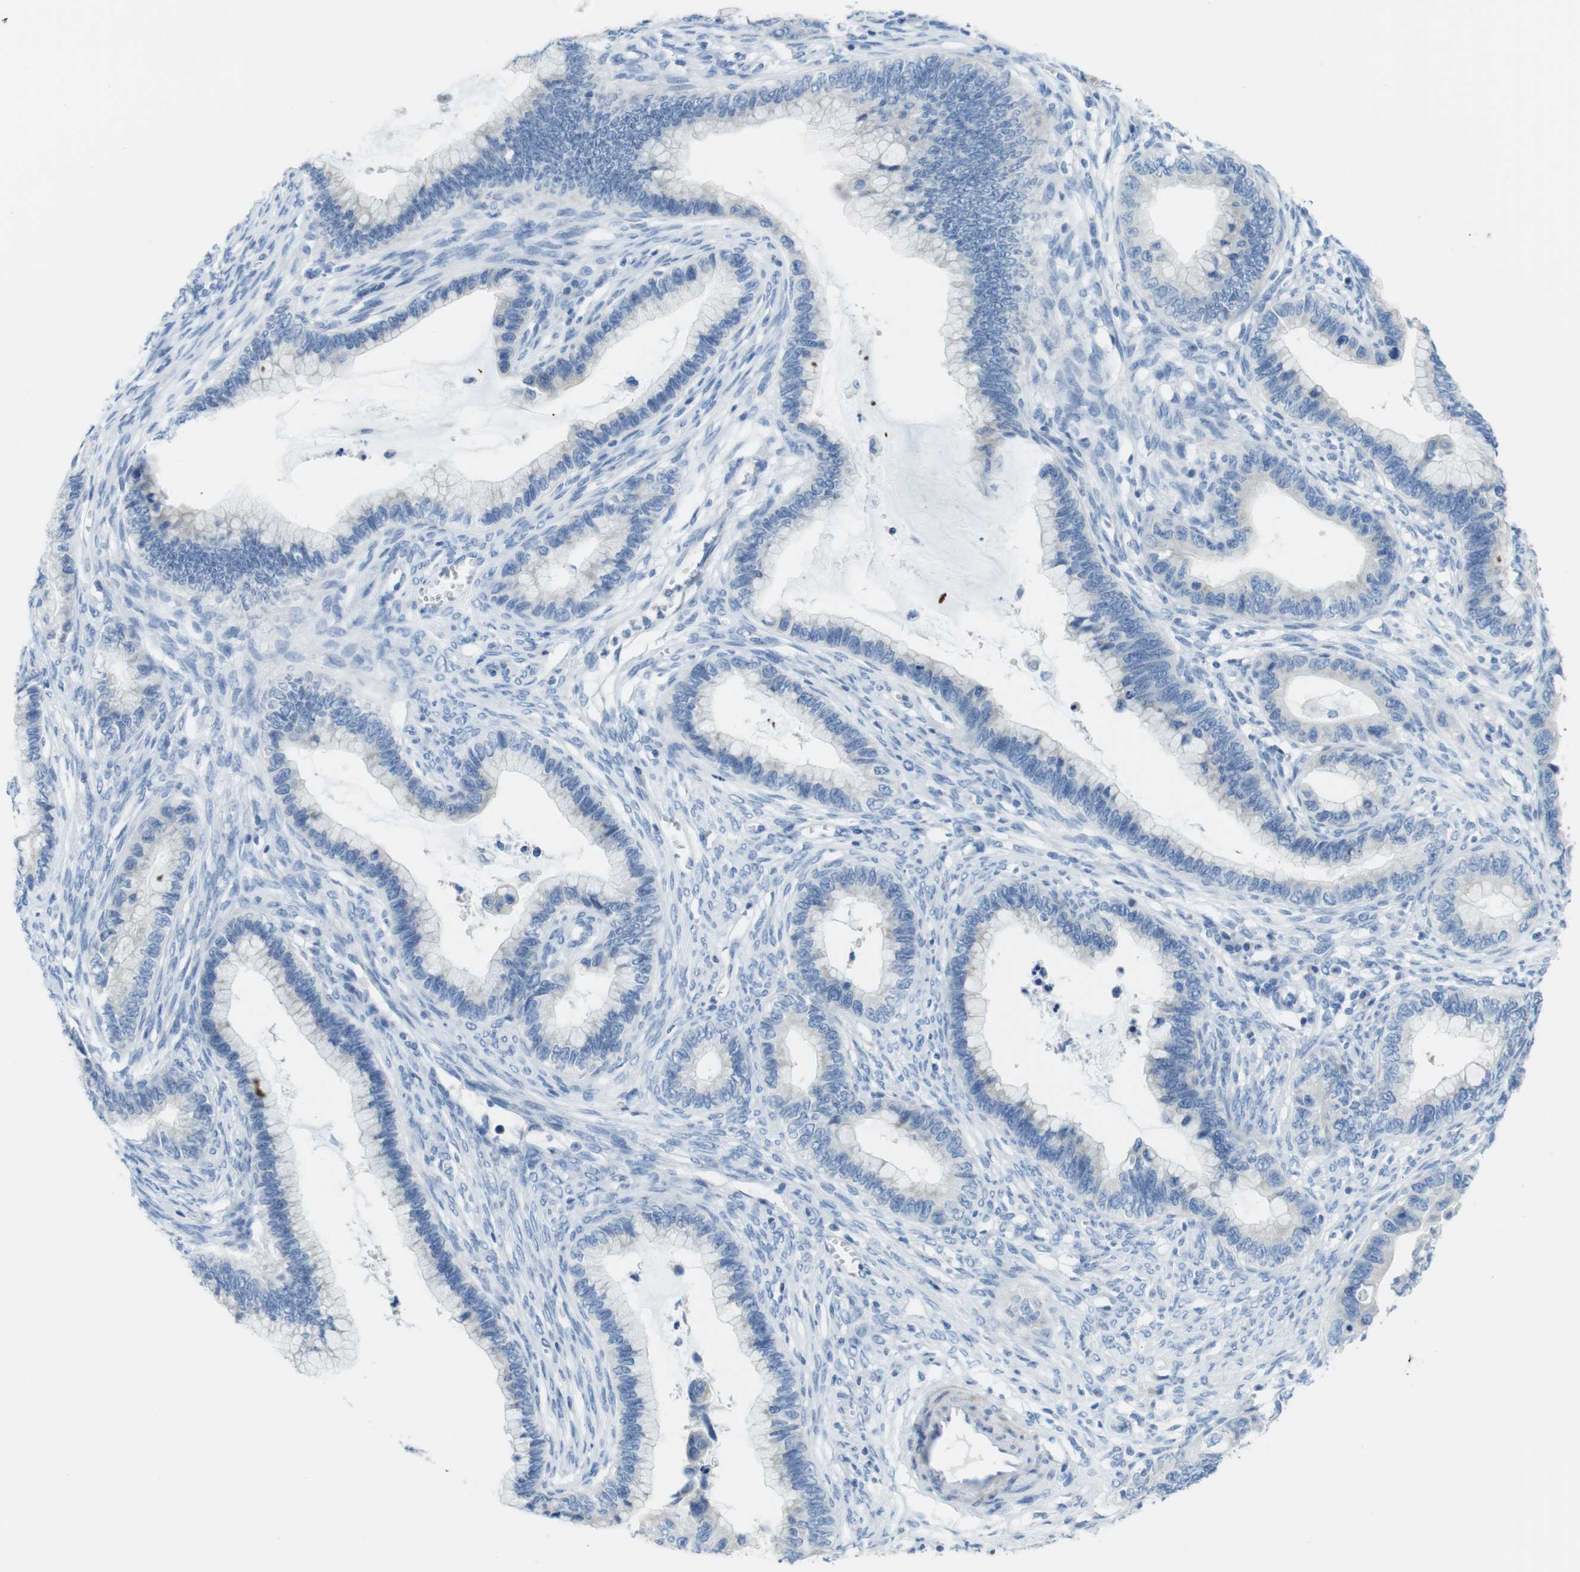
{"staining": {"intensity": "negative", "quantity": "none", "location": "none"}, "tissue": "cervical cancer", "cell_type": "Tumor cells", "image_type": "cancer", "snomed": [{"axis": "morphology", "description": "Adenocarcinoma, NOS"}, {"axis": "topography", "description": "Cervix"}], "caption": "Tumor cells are negative for protein expression in human cervical adenocarcinoma.", "gene": "ASIC5", "patient": {"sex": "female", "age": 44}}